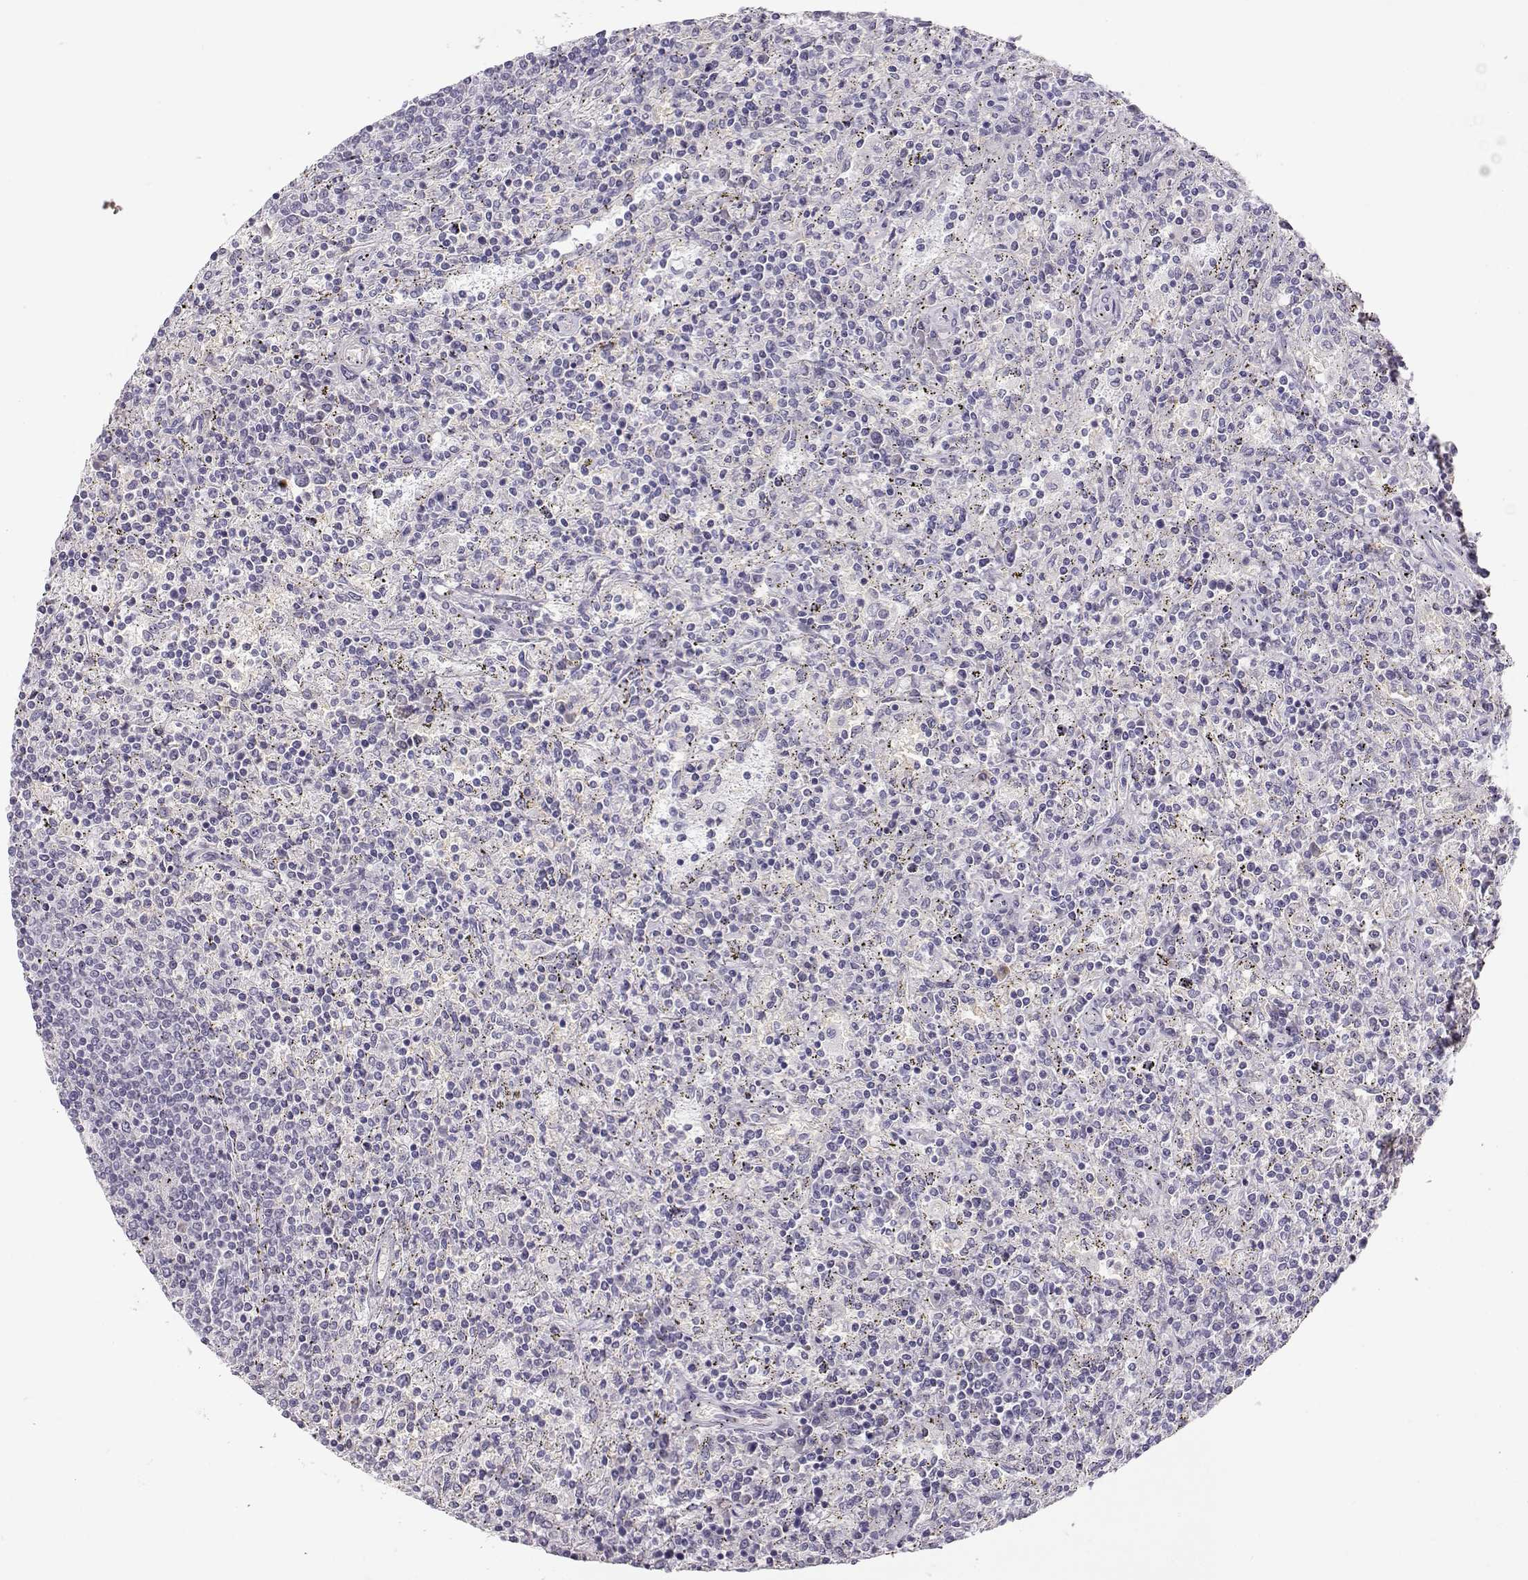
{"staining": {"intensity": "negative", "quantity": "none", "location": "none"}, "tissue": "lymphoma", "cell_type": "Tumor cells", "image_type": "cancer", "snomed": [{"axis": "morphology", "description": "Malignant lymphoma, non-Hodgkin's type, Low grade"}, {"axis": "topography", "description": "Spleen"}], "caption": "The immunohistochemistry histopathology image has no significant staining in tumor cells of low-grade malignant lymphoma, non-Hodgkin's type tissue.", "gene": "TTC26", "patient": {"sex": "male", "age": 62}}